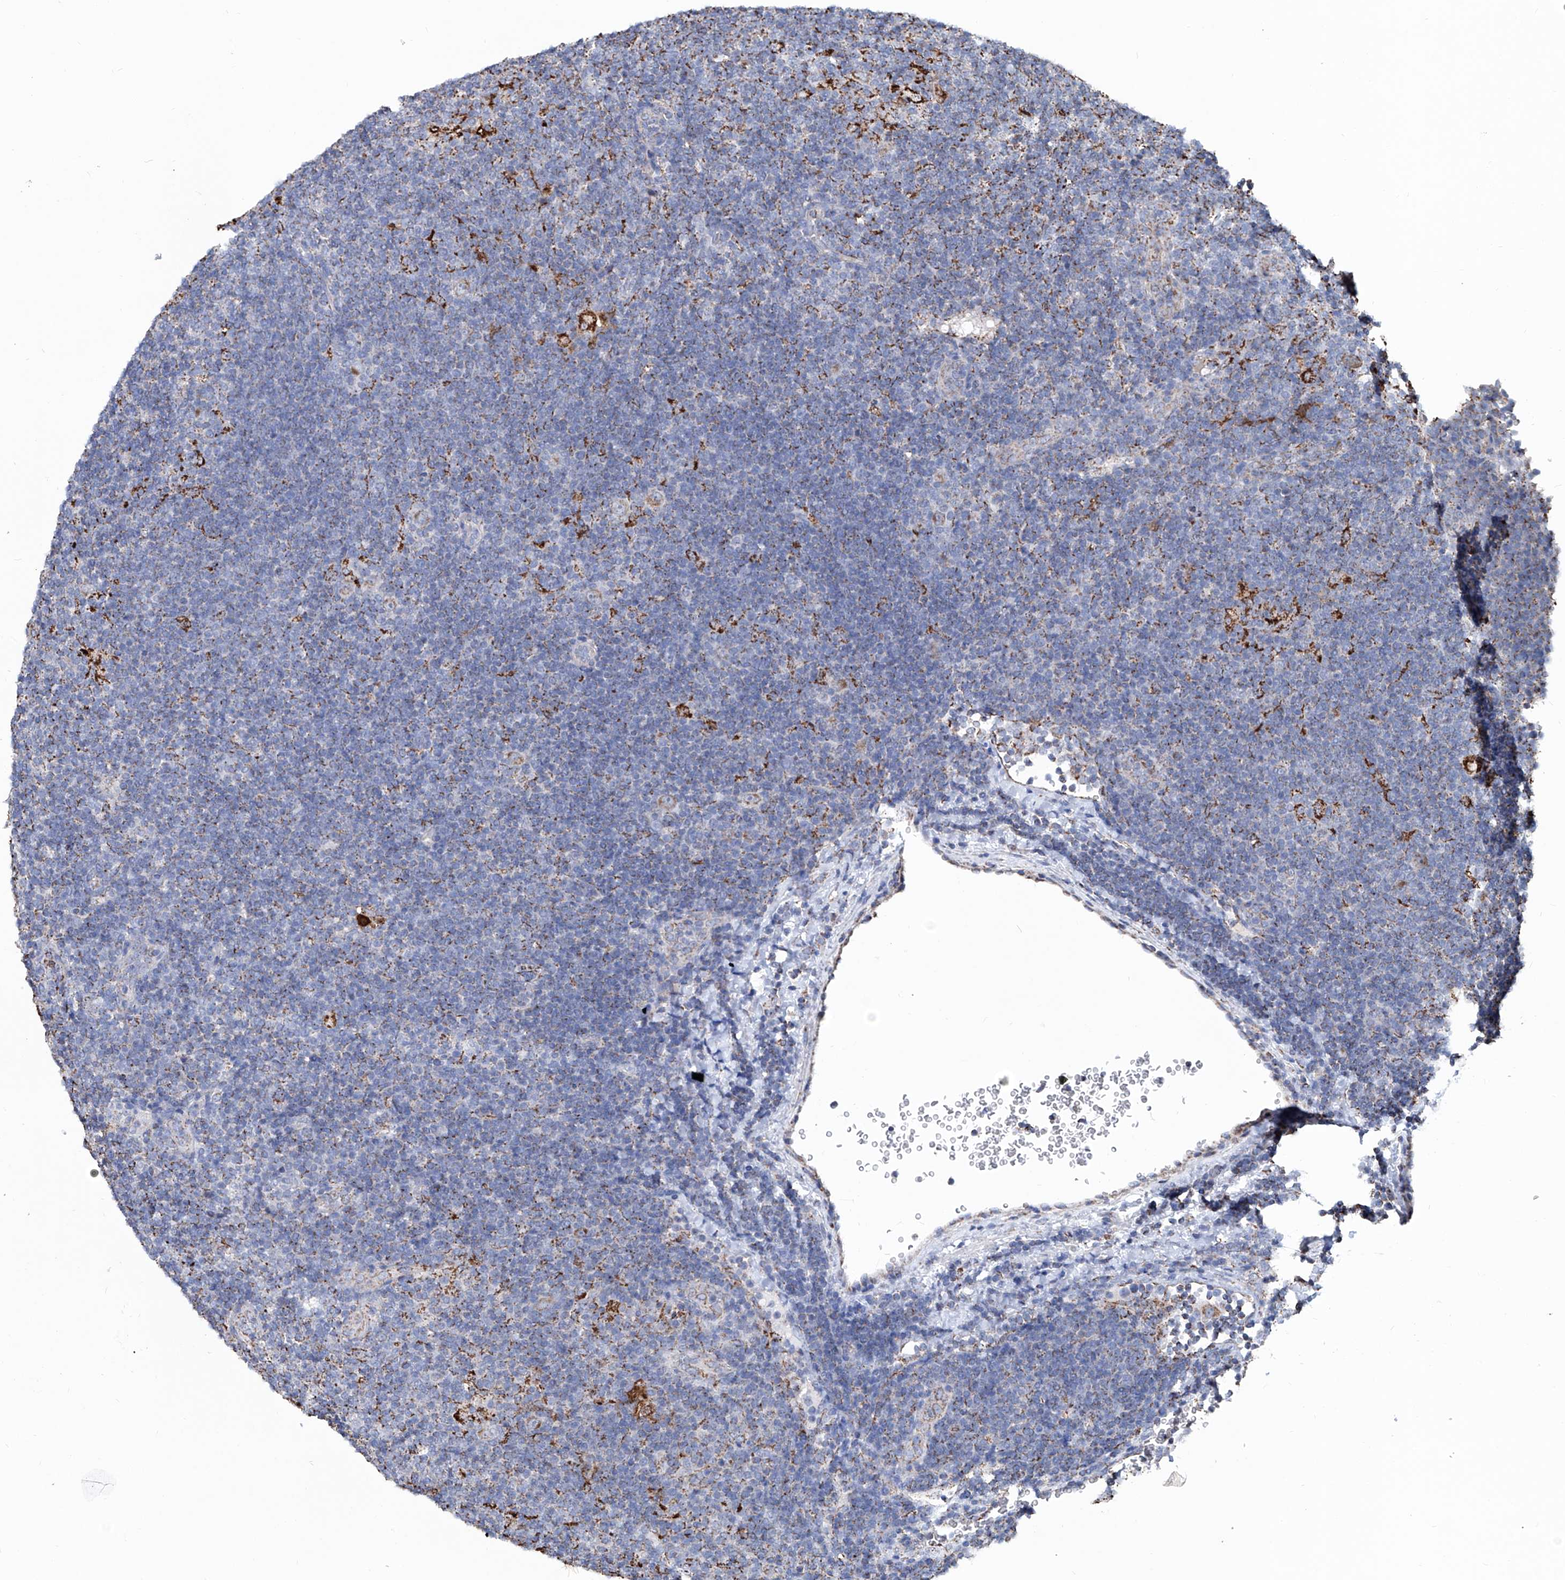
{"staining": {"intensity": "negative", "quantity": "none", "location": "none"}, "tissue": "lymphoma", "cell_type": "Tumor cells", "image_type": "cancer", "snomed": [{"axis": "morphology", "description": "Hodgkin's disease, NOS"}, {"axis": "topography", "description": "Lymph node"}], "caption": "Histopathology image shows no protein expression in tumor cells of Hodgkin's disease tissue.", "gene": "NHS", "patient": {"sex": "female", "age": 57}}